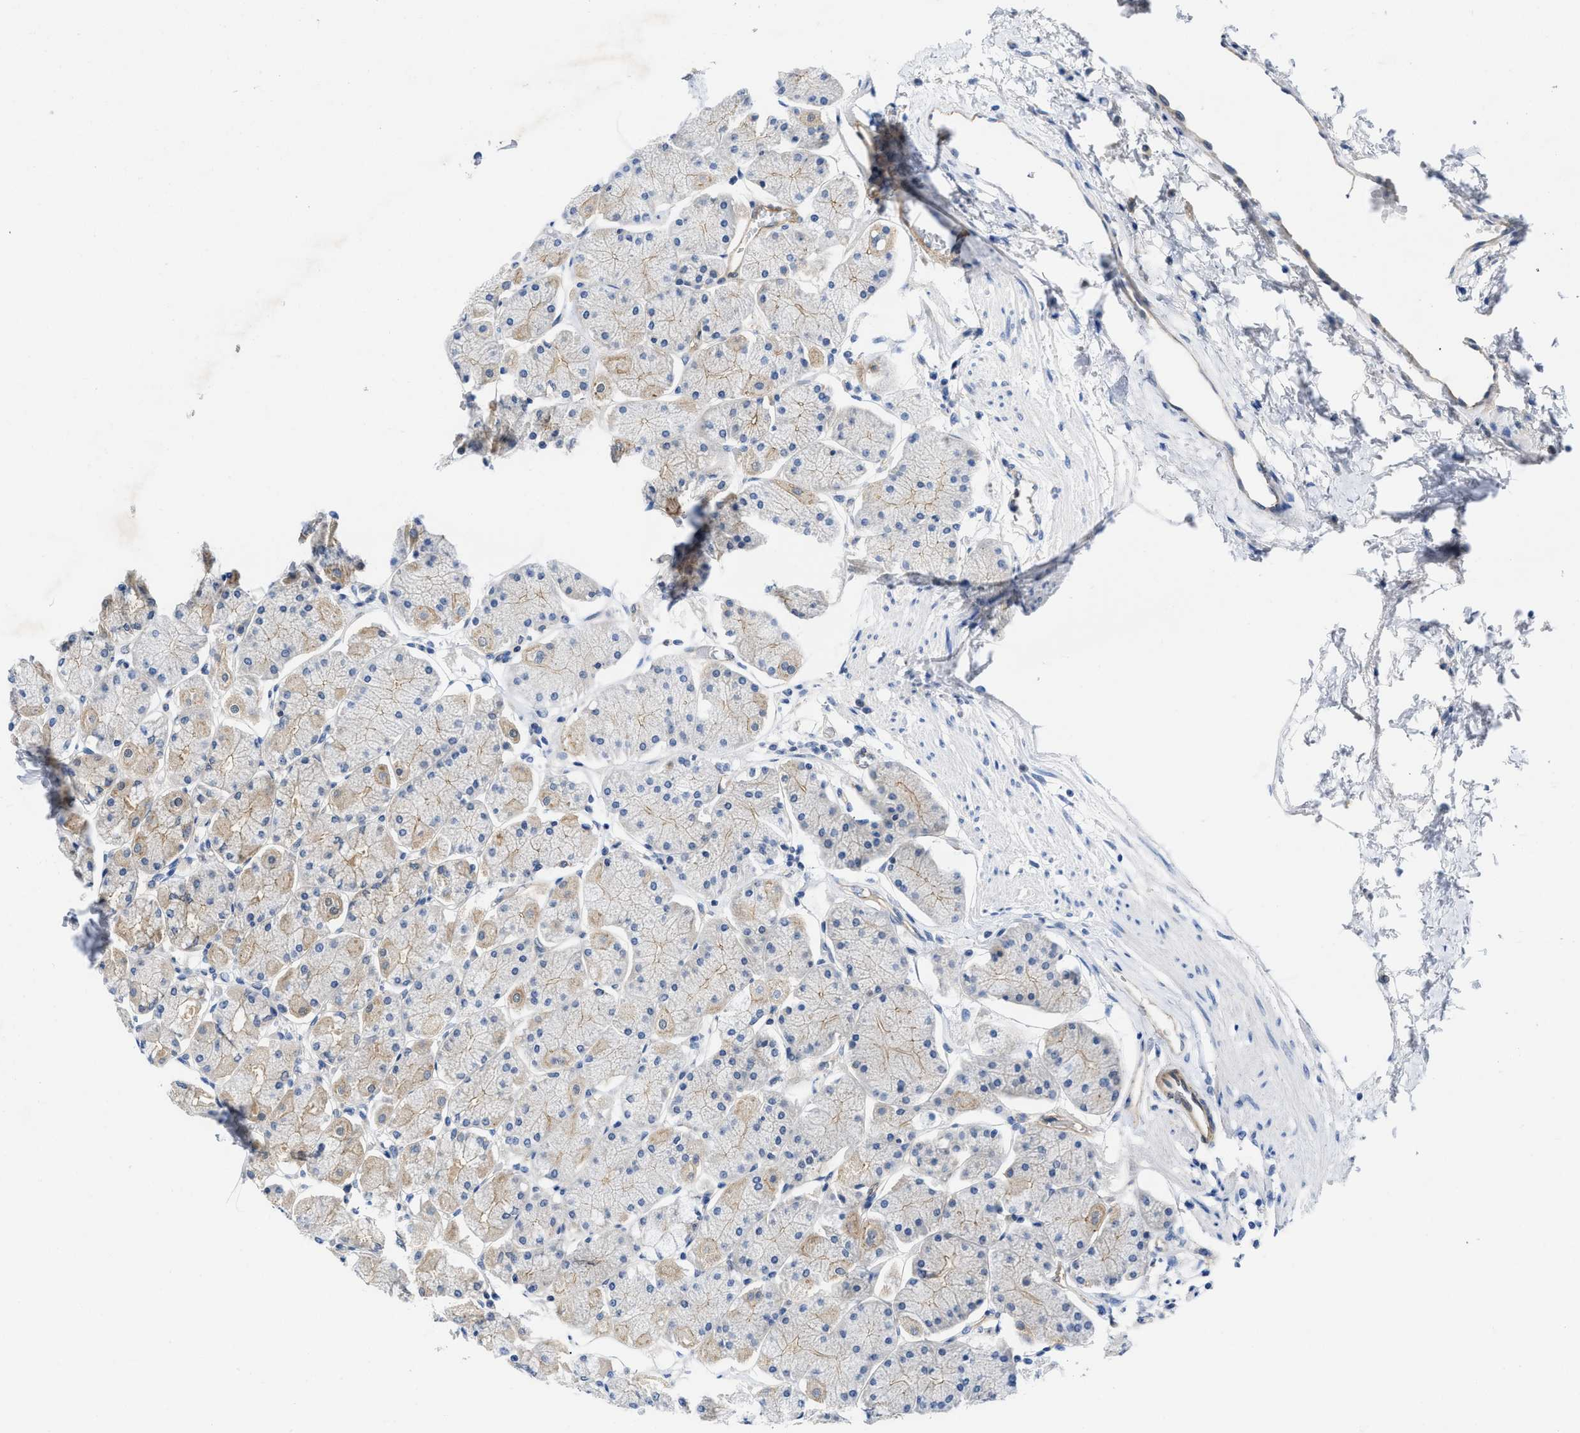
{"staining": {"intensity": "moderate", "quantity": "25%-75%", "location": "cytoplasmic/membranous"}, "tissue": "stomach", "cell_type": "Glandular cells", "image_type": "normal", "snomed": [{"axis": "morphology", "description": "Normal tissue, NOS"}, {"axis": "topography", "description": "Stomach, upper"}, {"axis": "topography", "description": "Stomach"}], "caption": "Immunohistochemistry (IHC) image of normal stomach stained for a protein (brown), which demonstrates medium levels of moderate cytoplasmic/membranous staining in approximately 25%-75% of glandular cells.", "gene": "PDLIM5", "patient": {"sex": "male", "age": 76}}